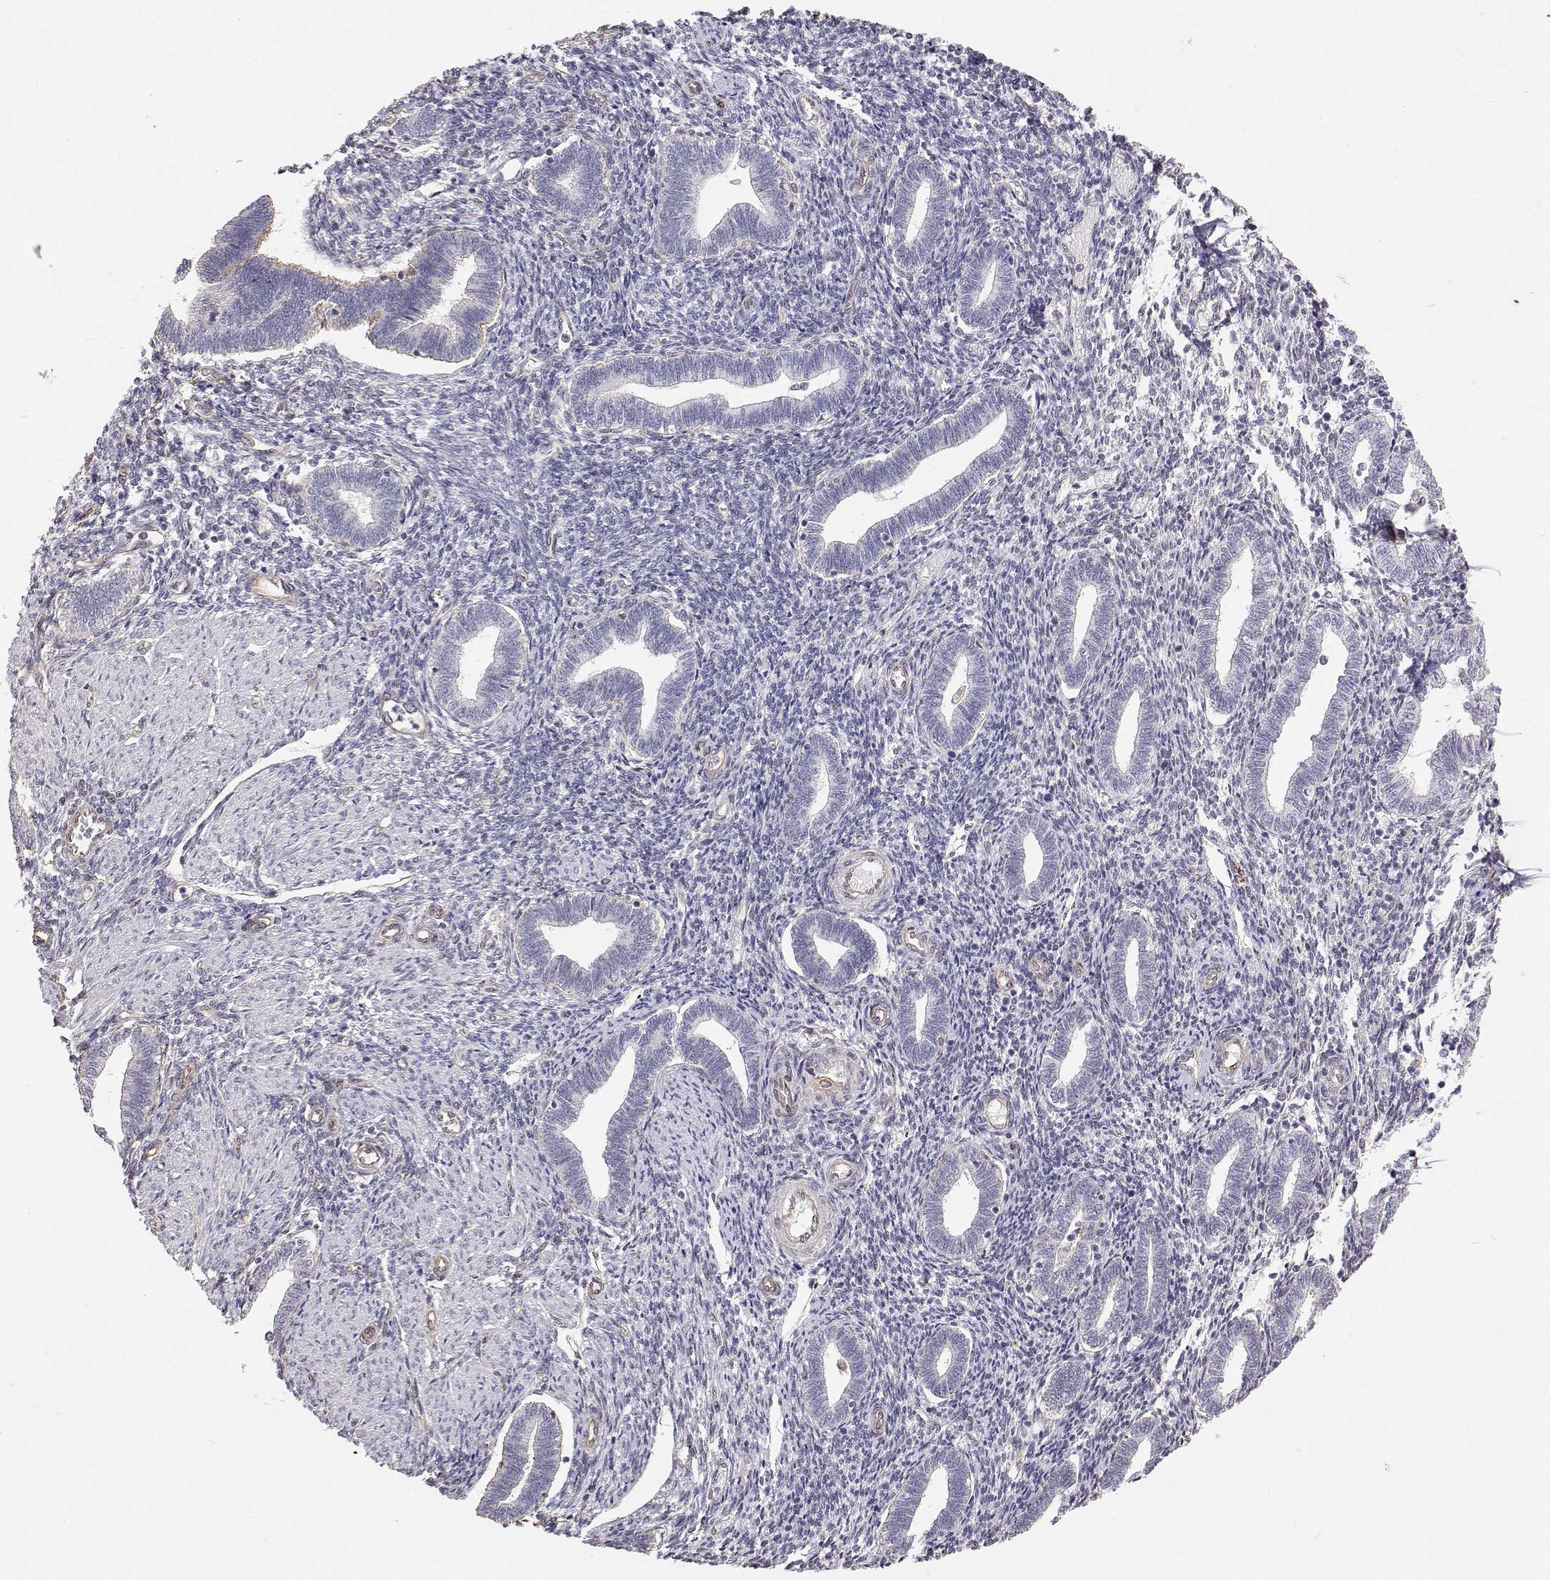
{"staining": {"intensity": "weak", "quantity": "<25%", "location": "cytoplasmic/membranous"}, "tissue": "endometrium", "cell_type": "Cells in endometrial stroma", "image_type": "normal", "snomed": [{"axis": "morphology", "description": "Normal tissue, NOS"}, {"axis": "topography", "description": "Endometrium"}], "caption": "IHC photomicrograph of benign endometrium: endometrium stained with DAB (3,3'-diaminobenzidine) reveals no significant protein positivity in cells in endometrial stroma.", "gene": "GSDMA", "patient": {"sex": "female", "age": 42}}